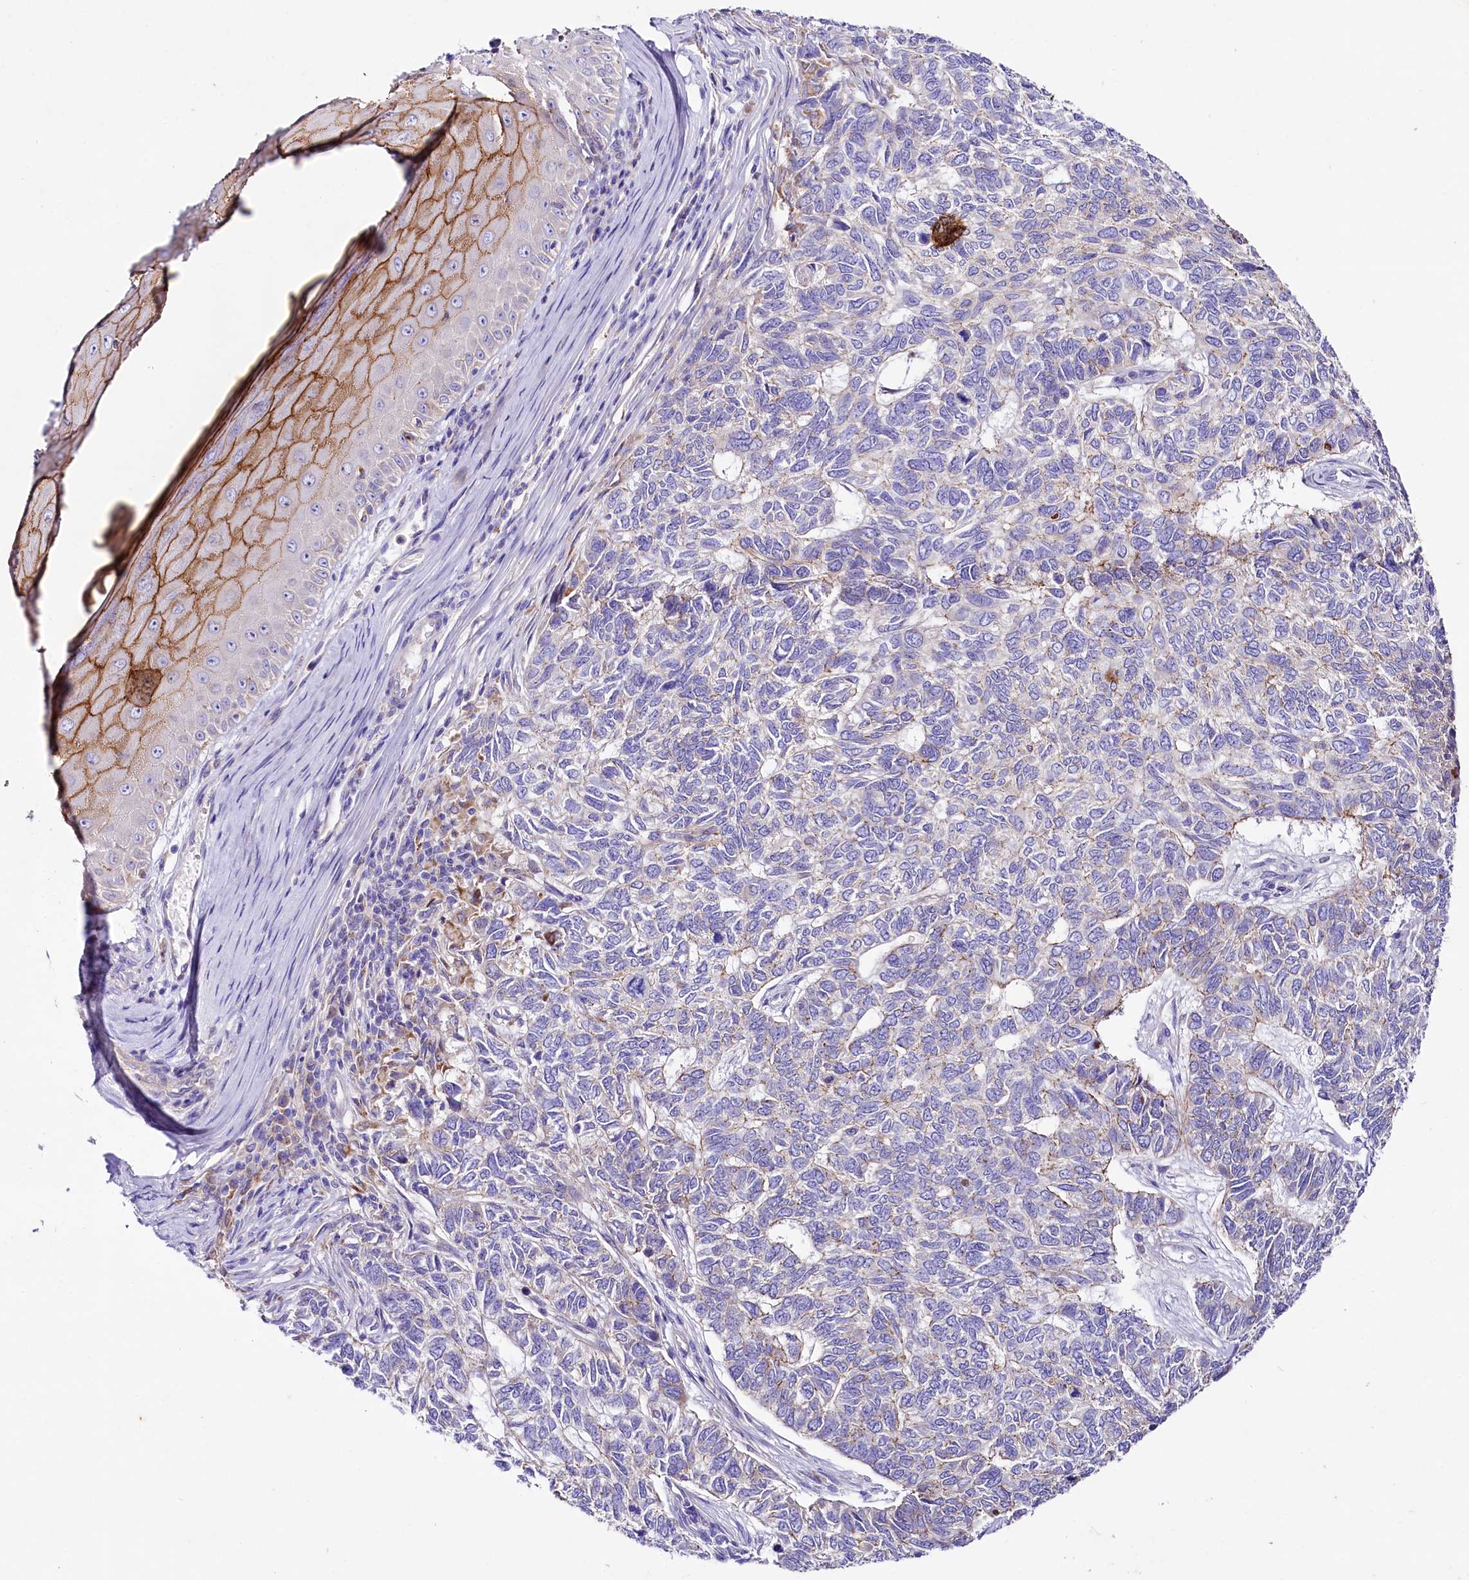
{"staining": {"intensity": "negative", "quantity": "none", "location": "none"}, "tissue": "skin cancer", "cell_type": "Tumor cells", "image_type": "cancer", "snomed": [{"axis": "morphology", "description": "Basal cell carcinoma"}, {"axis": "topography", "description": "Skin"}], "caption": "Immunohistochemistry (IHC) histopathology image of neoplastic tissue: skin basal cell carcinoma stained with DAB demonstrates no significant protein staining in tumor cells.", "gene": "SACM1L", "patient": {"sex": "female", "age": 65}}